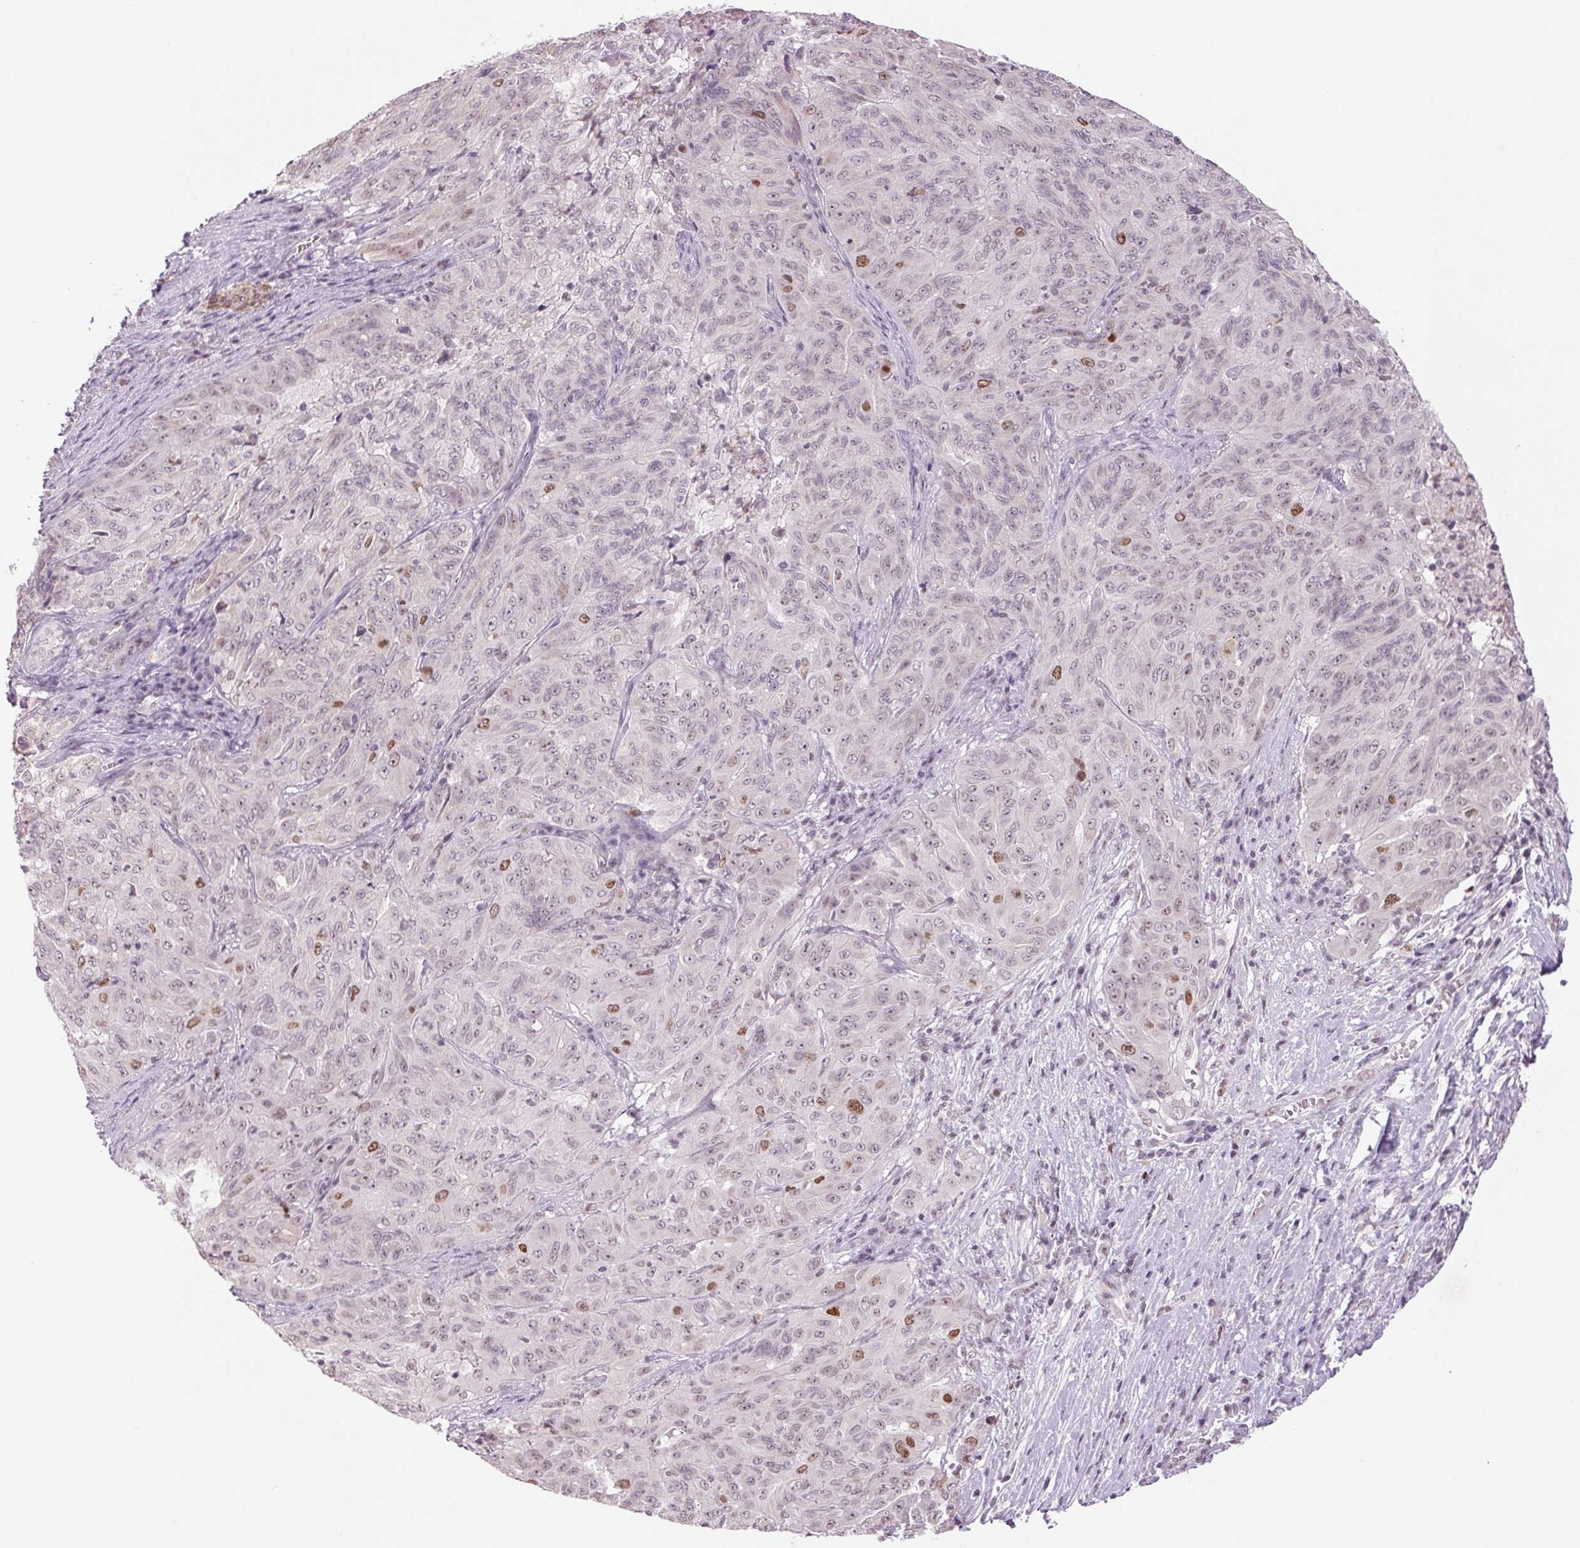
{"staining": {"intensity": "moderate", "quantity": "<25%", "location": "nuclear"}, "tissue": "pancreatic cancer", "cell_type": "Tumor cells", "image_type": "cancer", "snomed": [{"axis": "morphology", "description": "Adenocarcinoma, NOS"}, {"axis": "topography", "description": "Pancreas"}], "caption": "High-magnification brightfield microscopy of adenocarcinoma (pancreatic) stained with DAB (brown) and counterstained with hematoxylin (blue). tumor cells exhibit moderate nuclear expression is appreciated in approximately<25% of cells.", "gene": "SMIM6", "patient": {"sex": "male", "age": 63}}